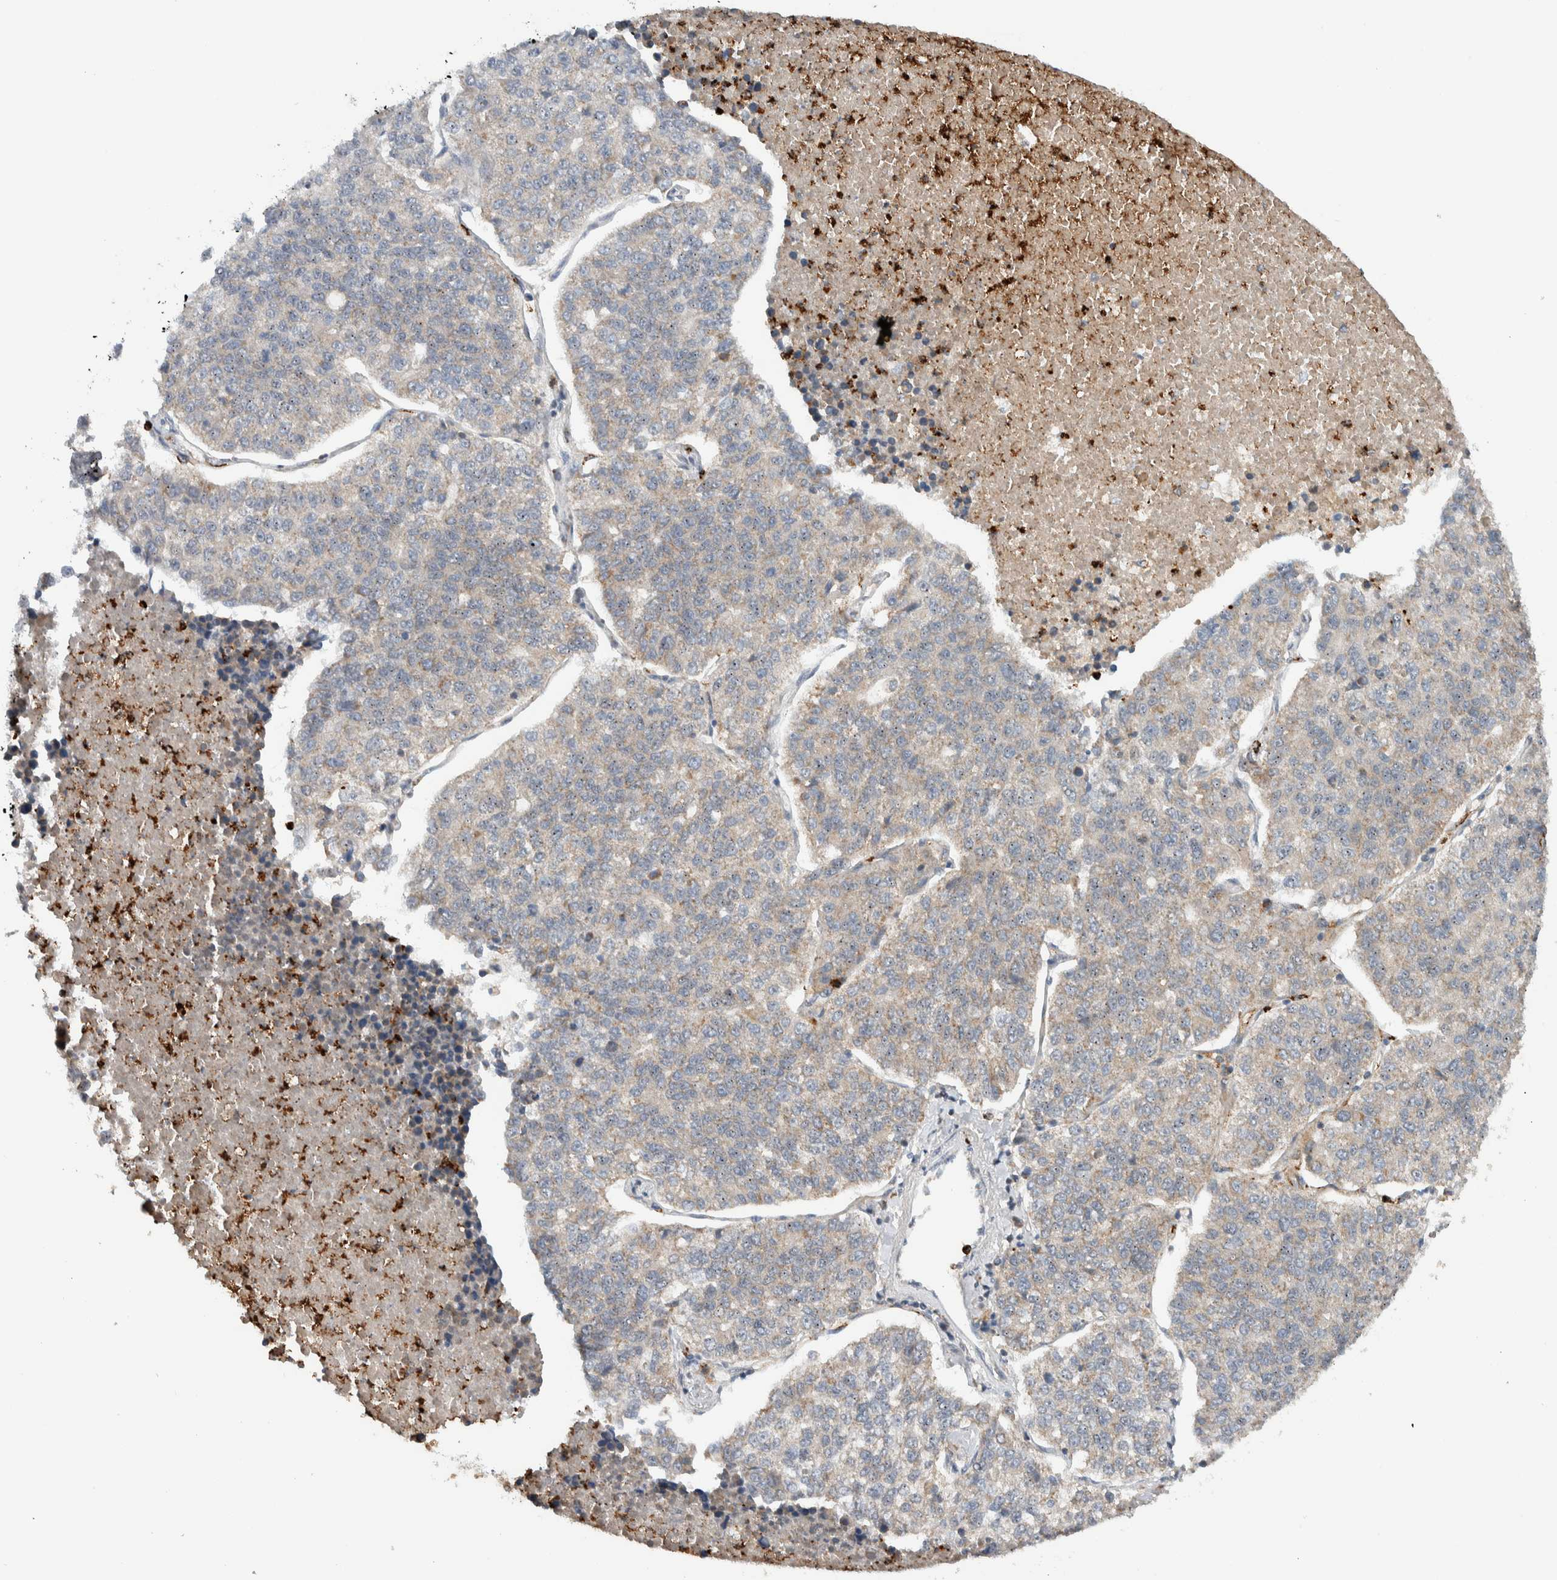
{"staining": {"intensity": "weak", "quantity": "25%-75%", "location": "cytoplasmic/membranous"}, "tissue": "lung cancer", "cell_type": "Tumor cells", "image_type": "cancer", "snomed": [{"axis": "morphology", "description": "Adenocarcinoma, NOS"}, {"axis": "topography", "description": "Lung"}], "caption": "Tumor cells show low levels of weak cytoplasmic/membranous staining in about 25%-75% of cells in adenocarcinoma (lung).", "gene": "VPS53", "patient": {"sex": "male", "age": 49}}